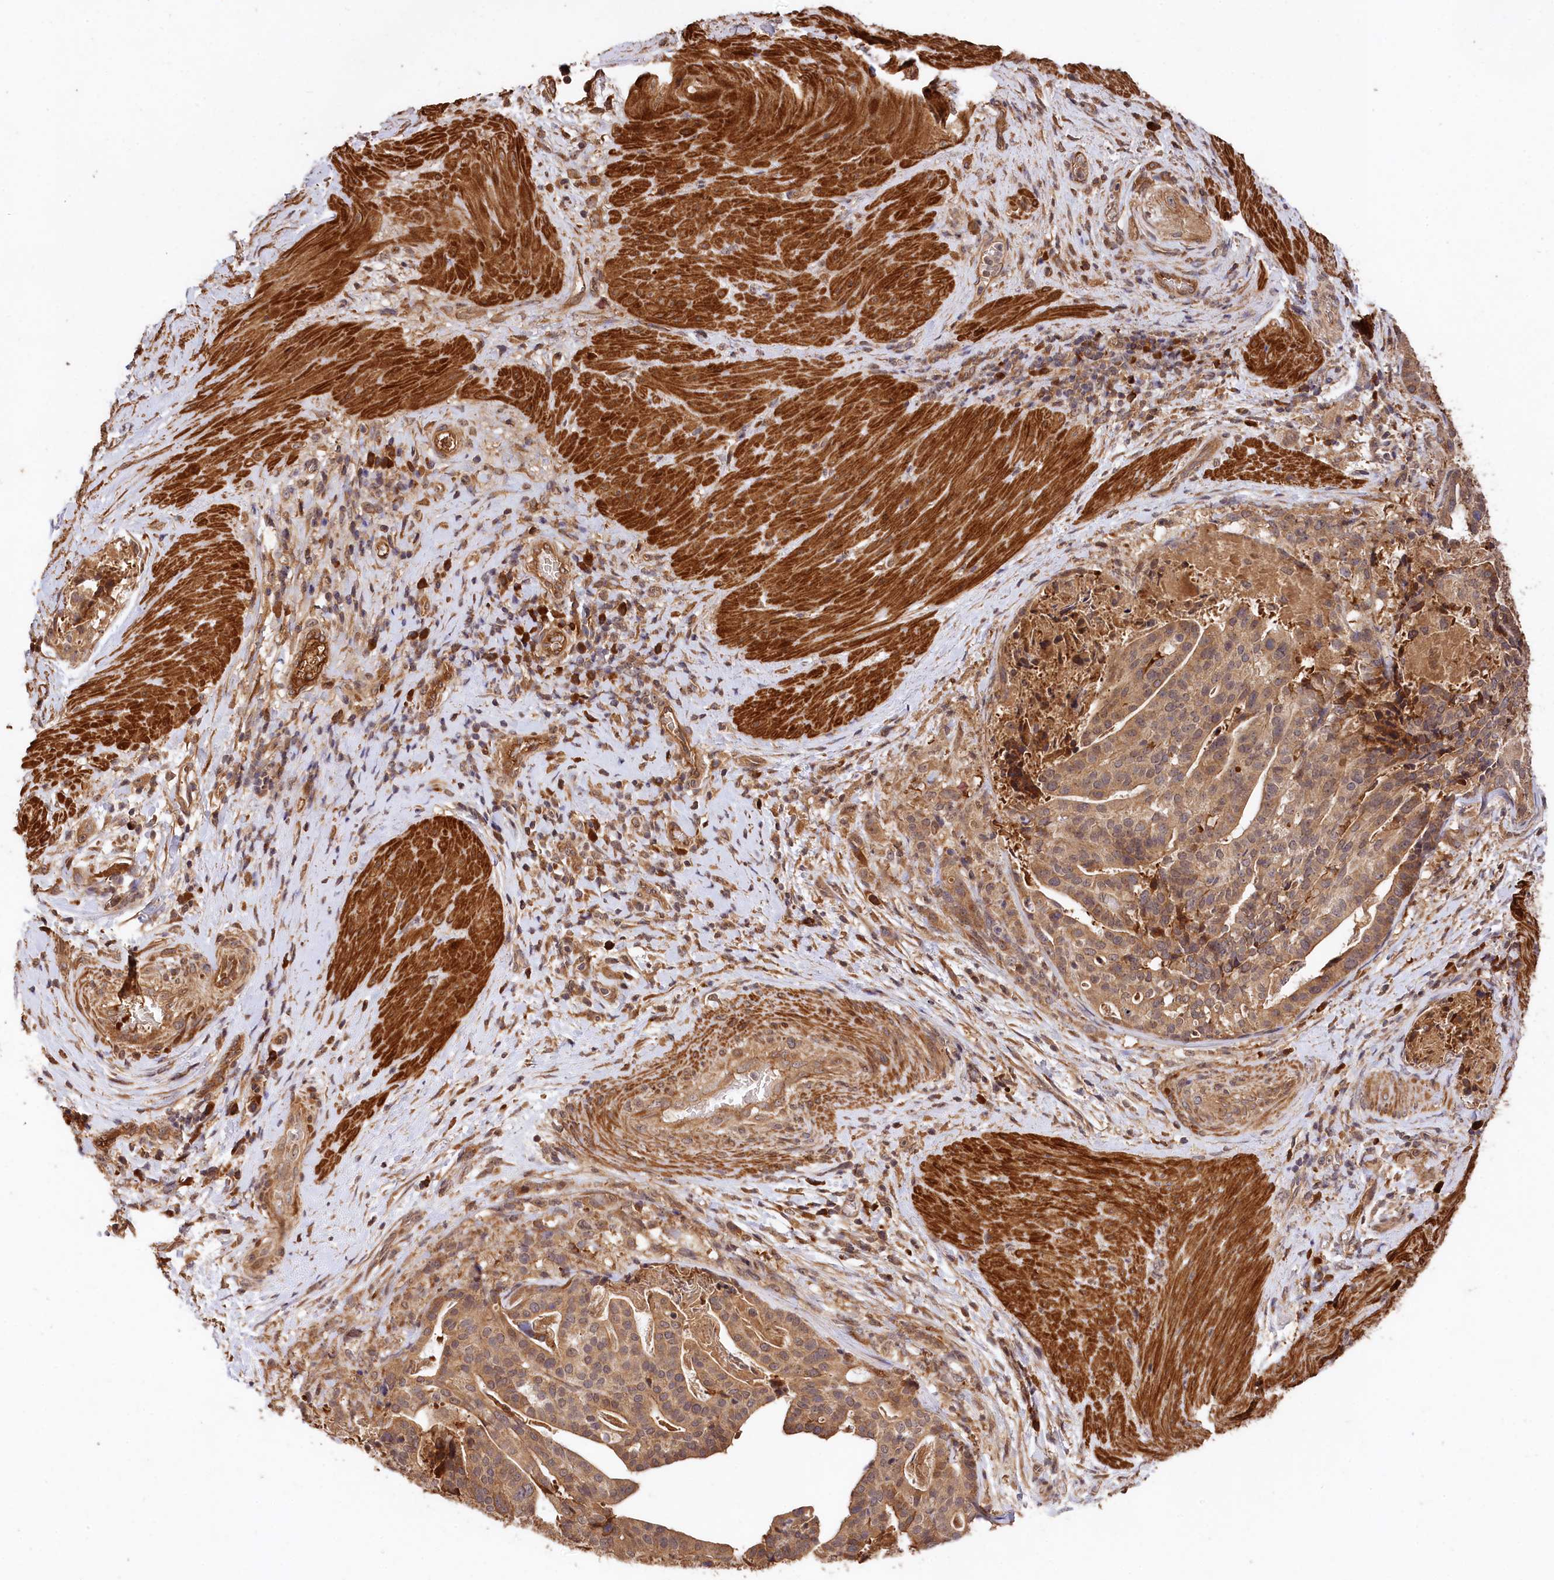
{"staining": {"intensity": "moderate", "quantity": ">75%", "location": "cytoplasmic/membranous"}, "tissue": "stomach cancer", "cell_type": "Tumor cells", "image_type": "cancer", "snomed": [{"axis": "morphology", "description": "Adenocarcinoma, NOS"}, {"axis": "topography", "description": "Stomach"}], "caption": "Immunohistochemical staining of stomach adenocarcinoma displays medium levels of moderate cytoplasmic/membranous protein expression in approximately >75% of tumor cells.", "gene": "MCF2L2", "patient": {"sex": "male", "age": 48}}